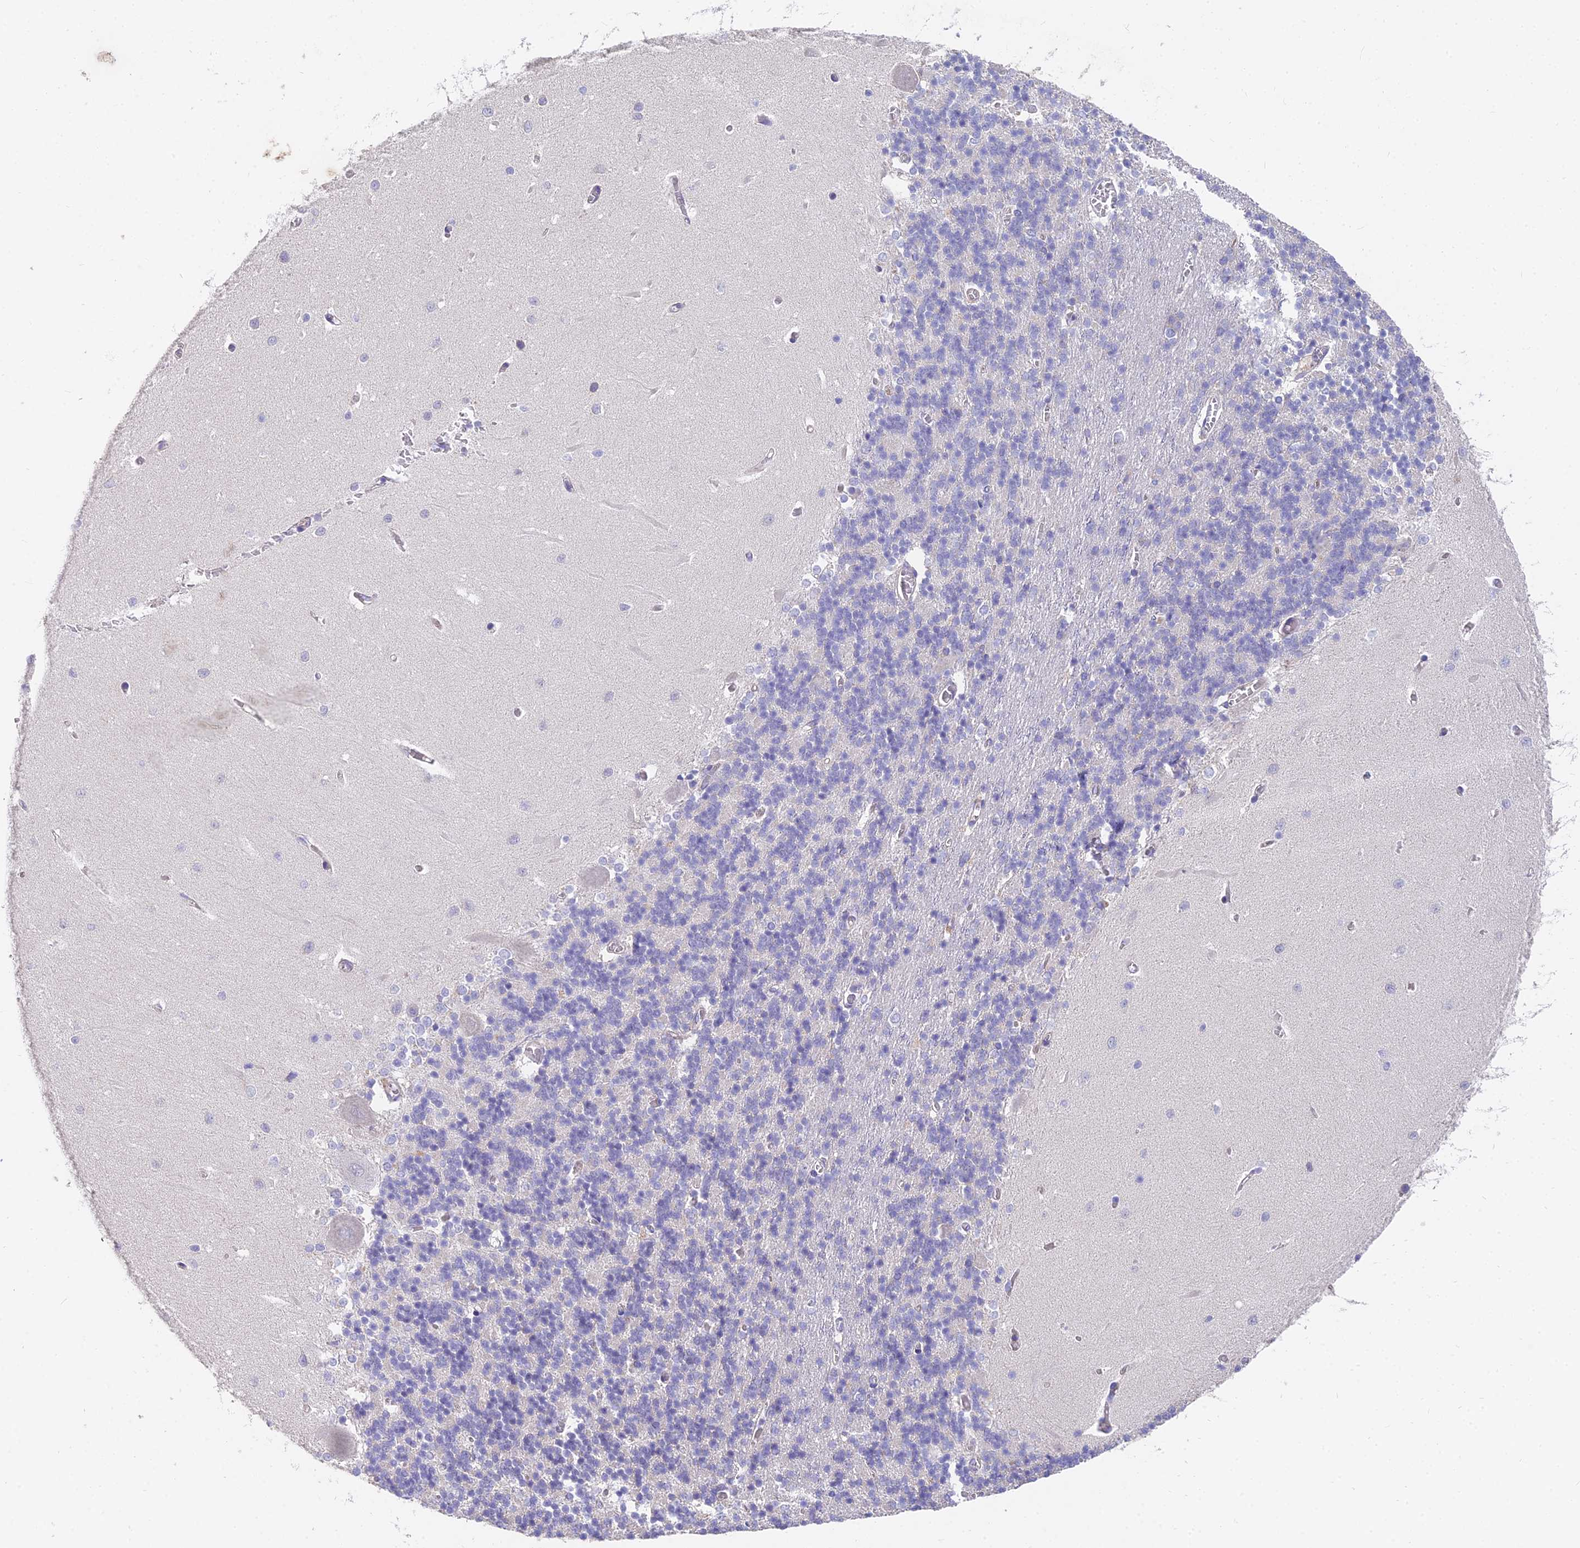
{"staining": {"intensity": "negative", "quantity": "none", "location": "none"}, "tissue": "cerebellum", "cell_type": "Cells in granular layer", "image_type": "normal", "snomed": [{"axis": "morphology", "description": "Normal tissue, NOS"}, {"axis": "topography", "description": "Cerebellum"}], "caption": "High power microscopy photomicrograph of an IHC image of normal cerebellum, revealing no significant expression in cells in granular layer. (DAB IHC, high magnification).", "gene": "FAM168B", "patient": {"sex": "male", "age": 37}}